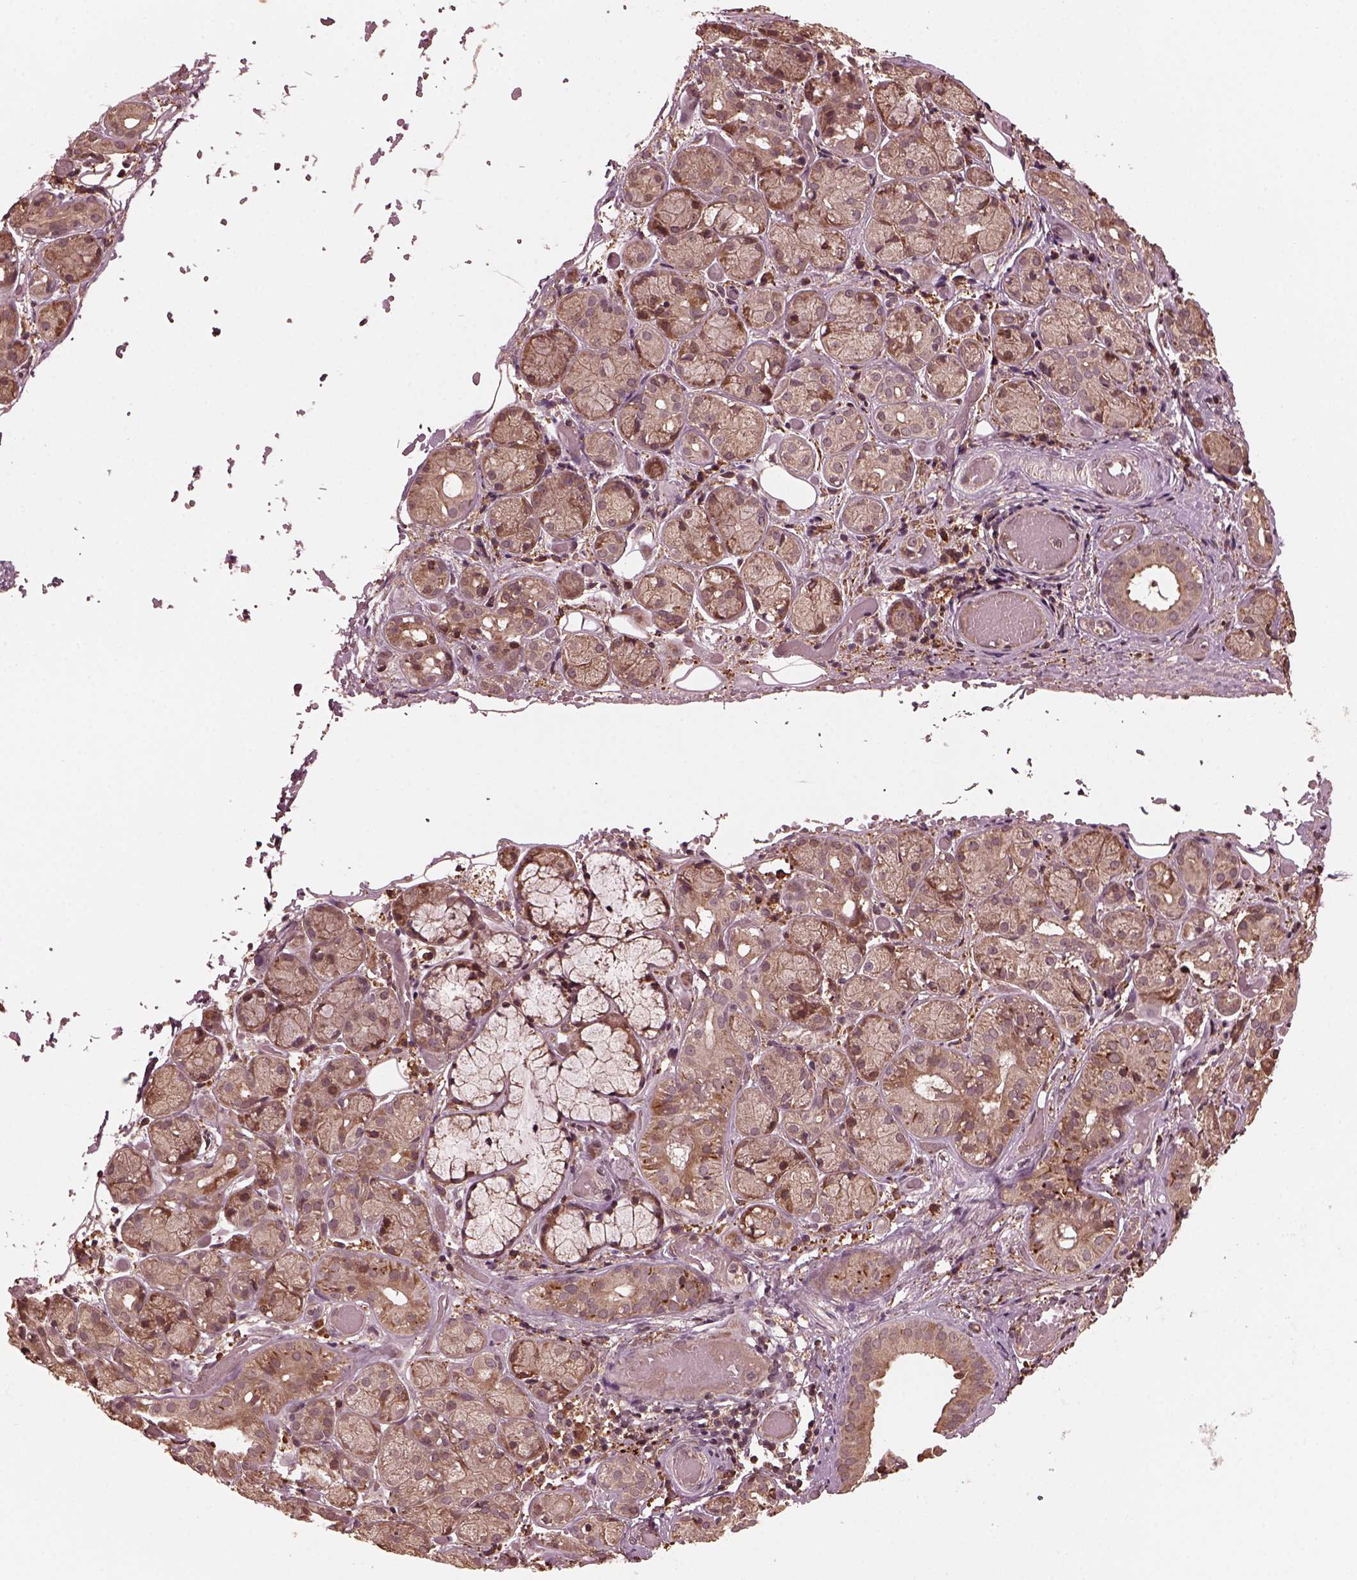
{"staining": {"intensity": "weak", "quantity": "25%-75%", "location": "cytoplasmic/membranous"}, "tissue": "salivary gland", "cell_type": "Glandular cells", "image_type": "normal", "snomed": [{"axis": "morphology", "description": "Normal tissue, NOS"}, {"axis": "topography", "description": "Salivary gland"}, {"axis": "topography", "description": "Peripheral nerve tissue"}], "caption": "DAB immunohistochemical staining of benign salivary gland reveals weak cytoplasmic/membranous protein staining in approximately 25%-75% of glandular cells. The staining was performed using DAB, with brown indicating positive protein expression. Nuclei are stained blue with hematoxylin.", "gene": "ZNF292", "patient": {"sex": "male", "age": 71}}